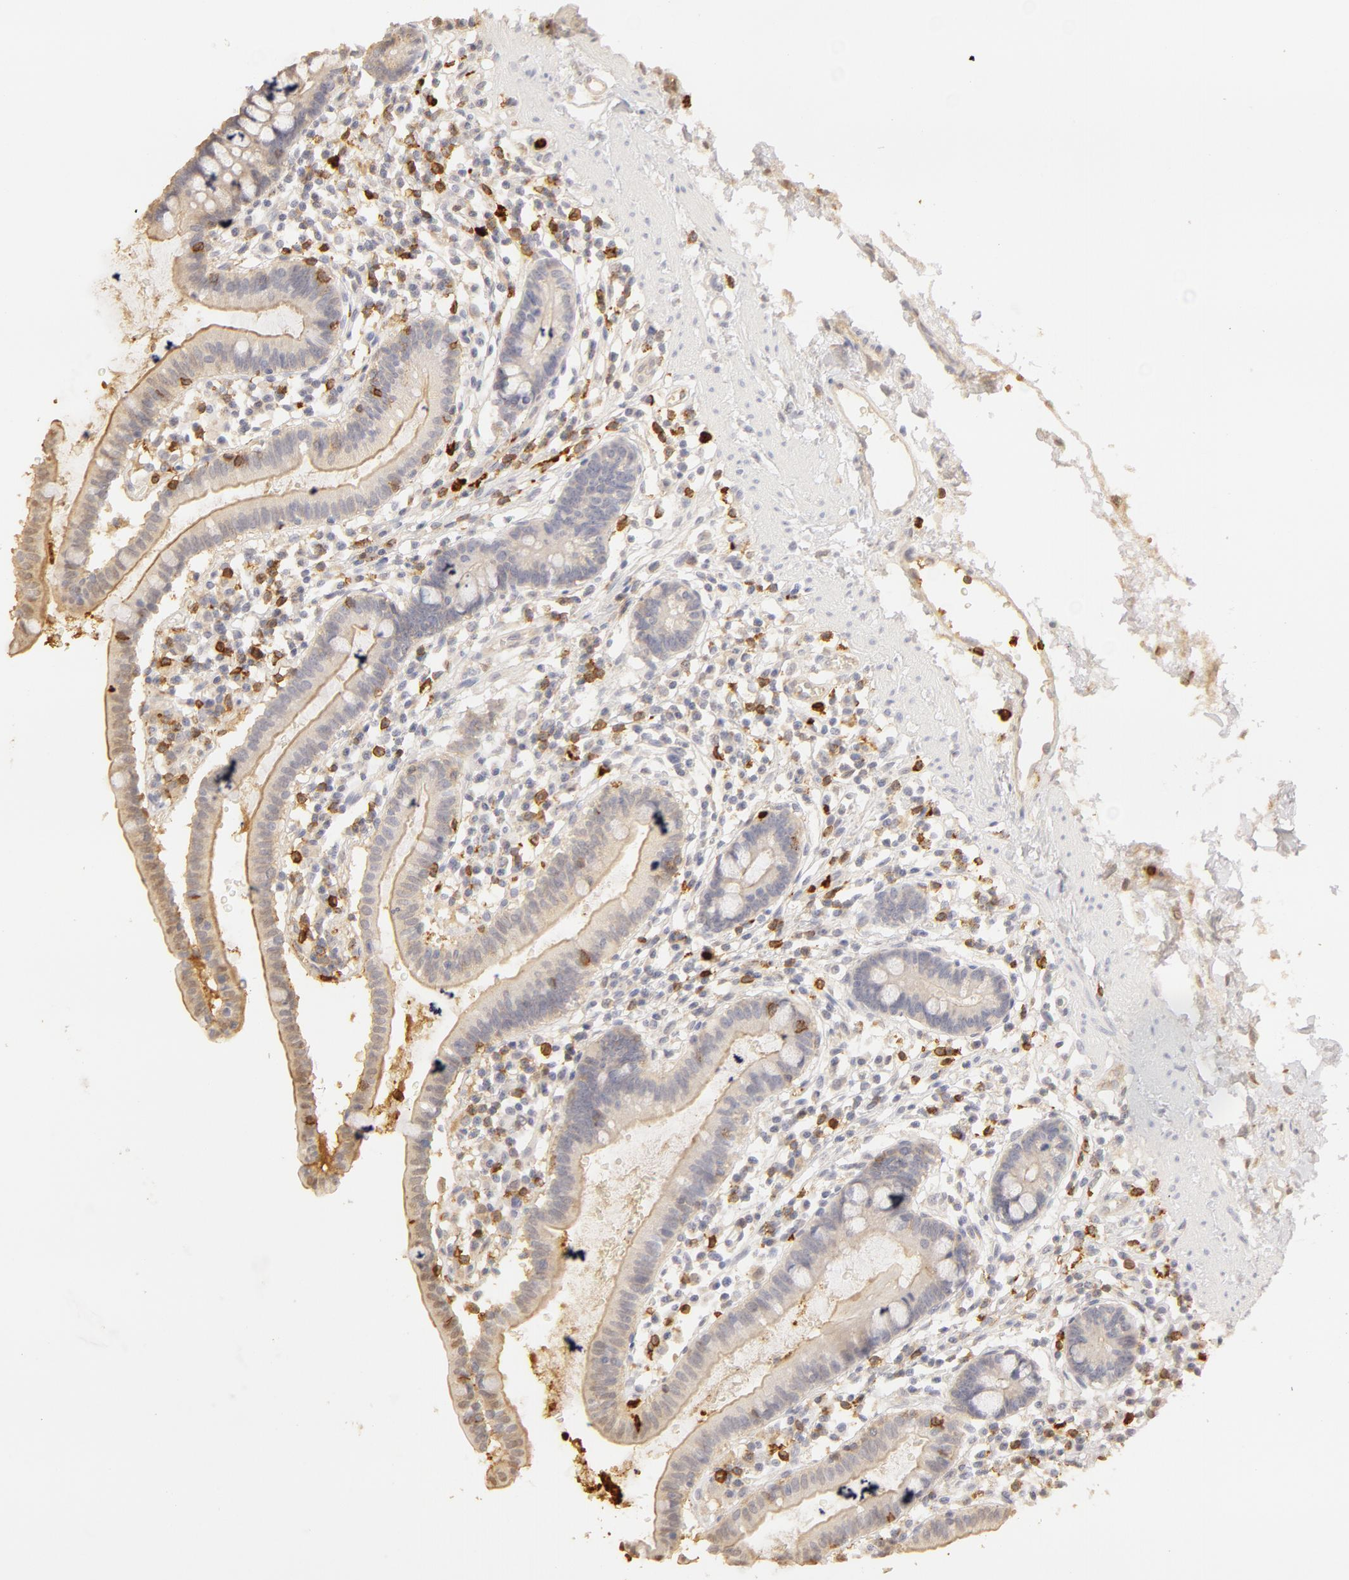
{"staining": {"intensity": "weak", "quantity": ">75%", "location": "cytoplasmic/membranous"}, "tissue": "small intestine", "cell_type": "Glandular cells", "image_type": "normal", "snomed": [{"axis": "morphology", "description": "Normal tissue, NOS"}, {"axis": "topography", "description": "Small intestine"}], "caption": "This micrograph shows immunohistochemistry (IHC) staining of unremarkable human small intestine, with low weak cytoplasmic/membranous staining in approximately >75% of glandular cells.", "gene": "C1R", "patient": {"sex": "female", "age": 37}}